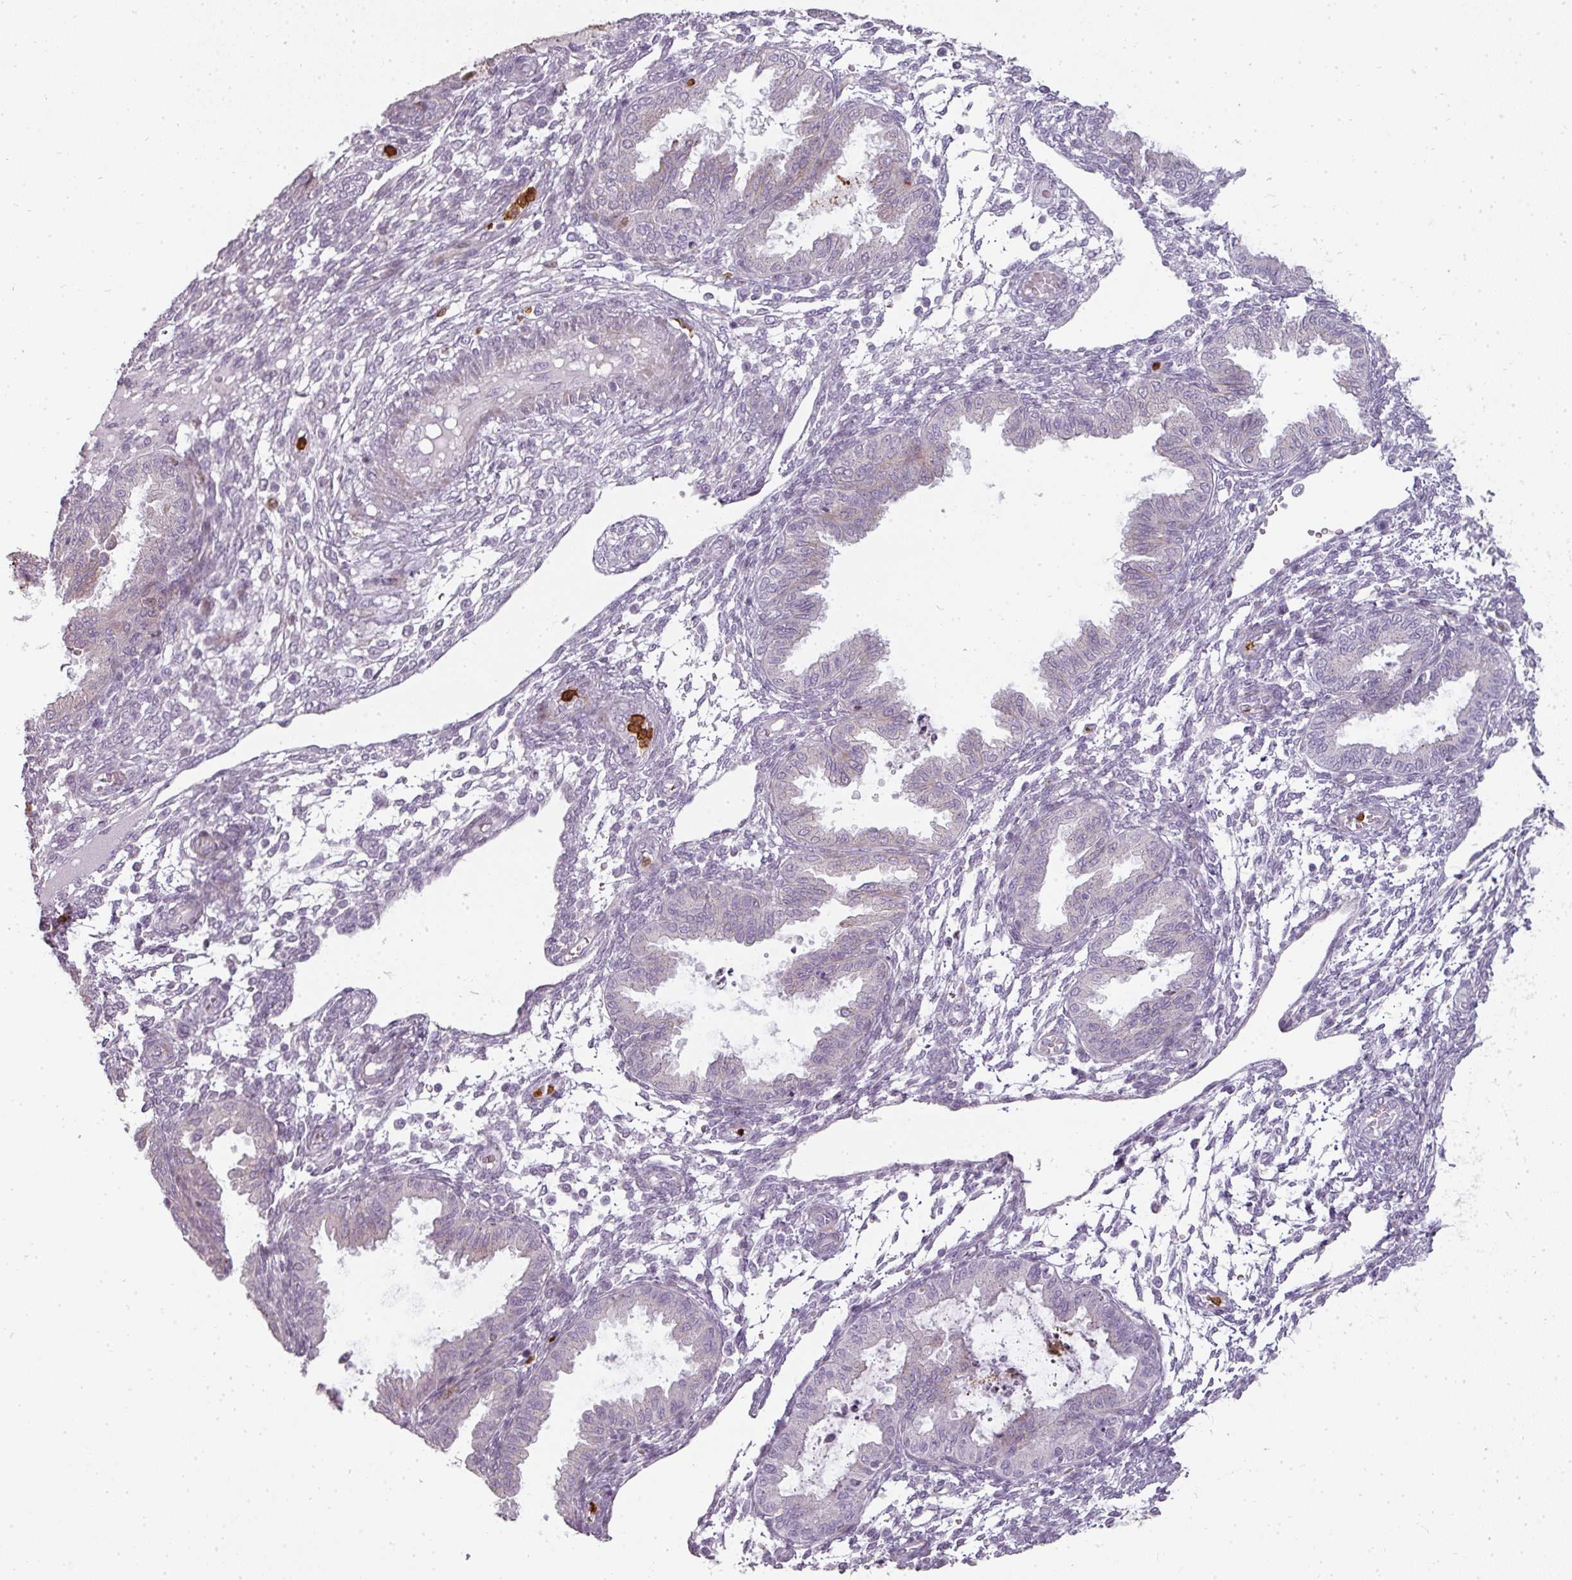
{"staining": {"intensity": "negative", "quantity": "none", "location": "none"}, "tissue": "endometrium", "cell_type": "Cells in endometrial stroma", "image_type": "normal", "snomed": [{"axis": "morphology", "description": "Normal tissue, NOS"}, {"axis": "topography", "description": "Endometrium"}], "caption": "IHC of normal endometrium exhibits no expression in cells in endometrial stroma.", "gene": "BIK", "patient": {"sex": "female", "age": 33}}